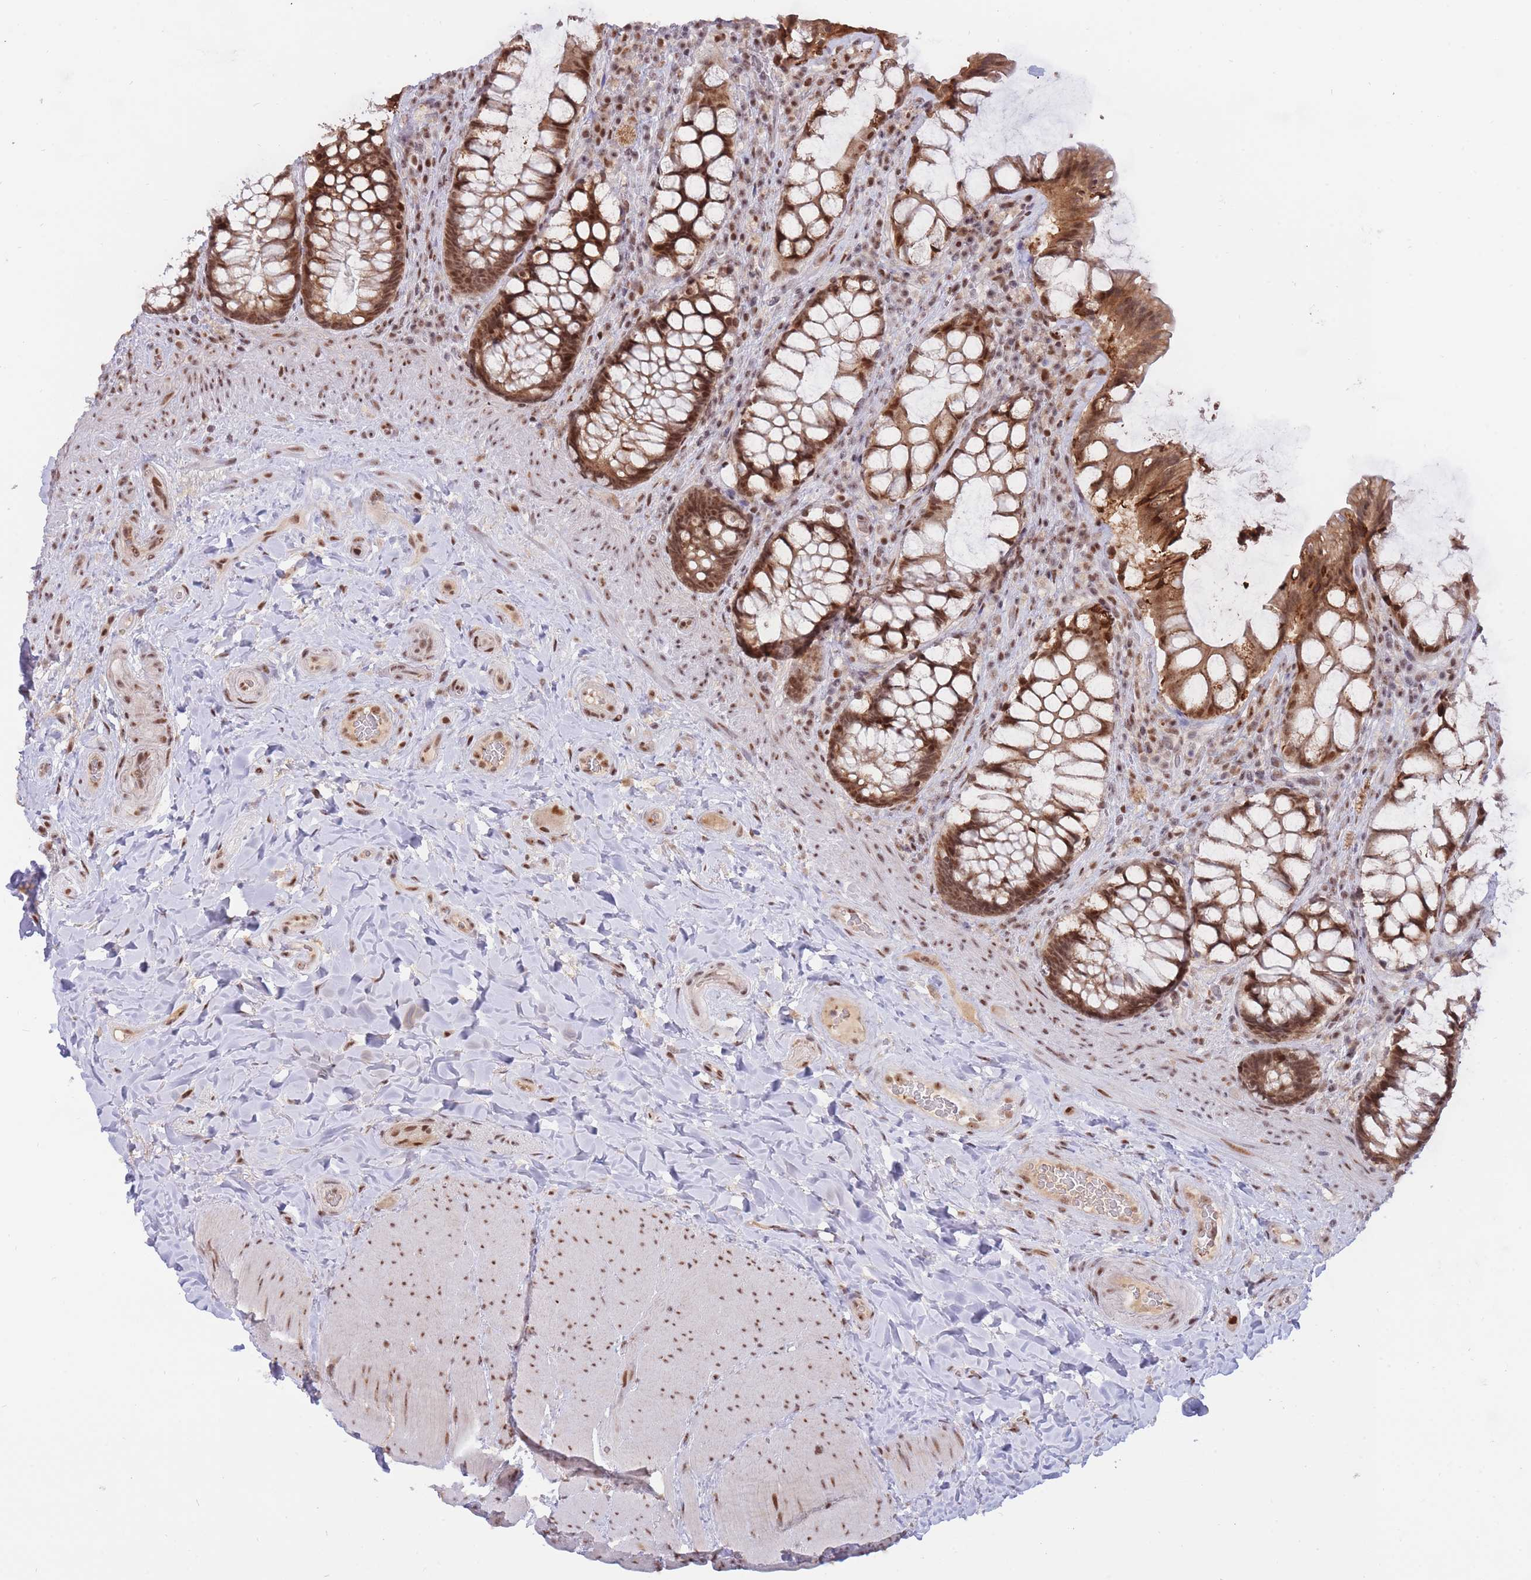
{"staining": {"intensity": "moderate", "quantity": ">75%", "location": "cytoplasmic/membranous,nuclear"}, "tissue": "rectum", "cell_type": "Glandular cells", "image_type": "normal", "snomed": [{"axis": "morphology", "description": "Normal tissue, NOS"}, {"axis": "topography", "description": "Rectum"}], "caption": "High-power microscopy captured an IHC micrograph of benign rectum, revealing moderate cytoplasmic/membranous,nuclear positivity in approximately >75% of glandular cells.", "gene": "TARBP2", "patient": {"sex": "female", "age": 58}}